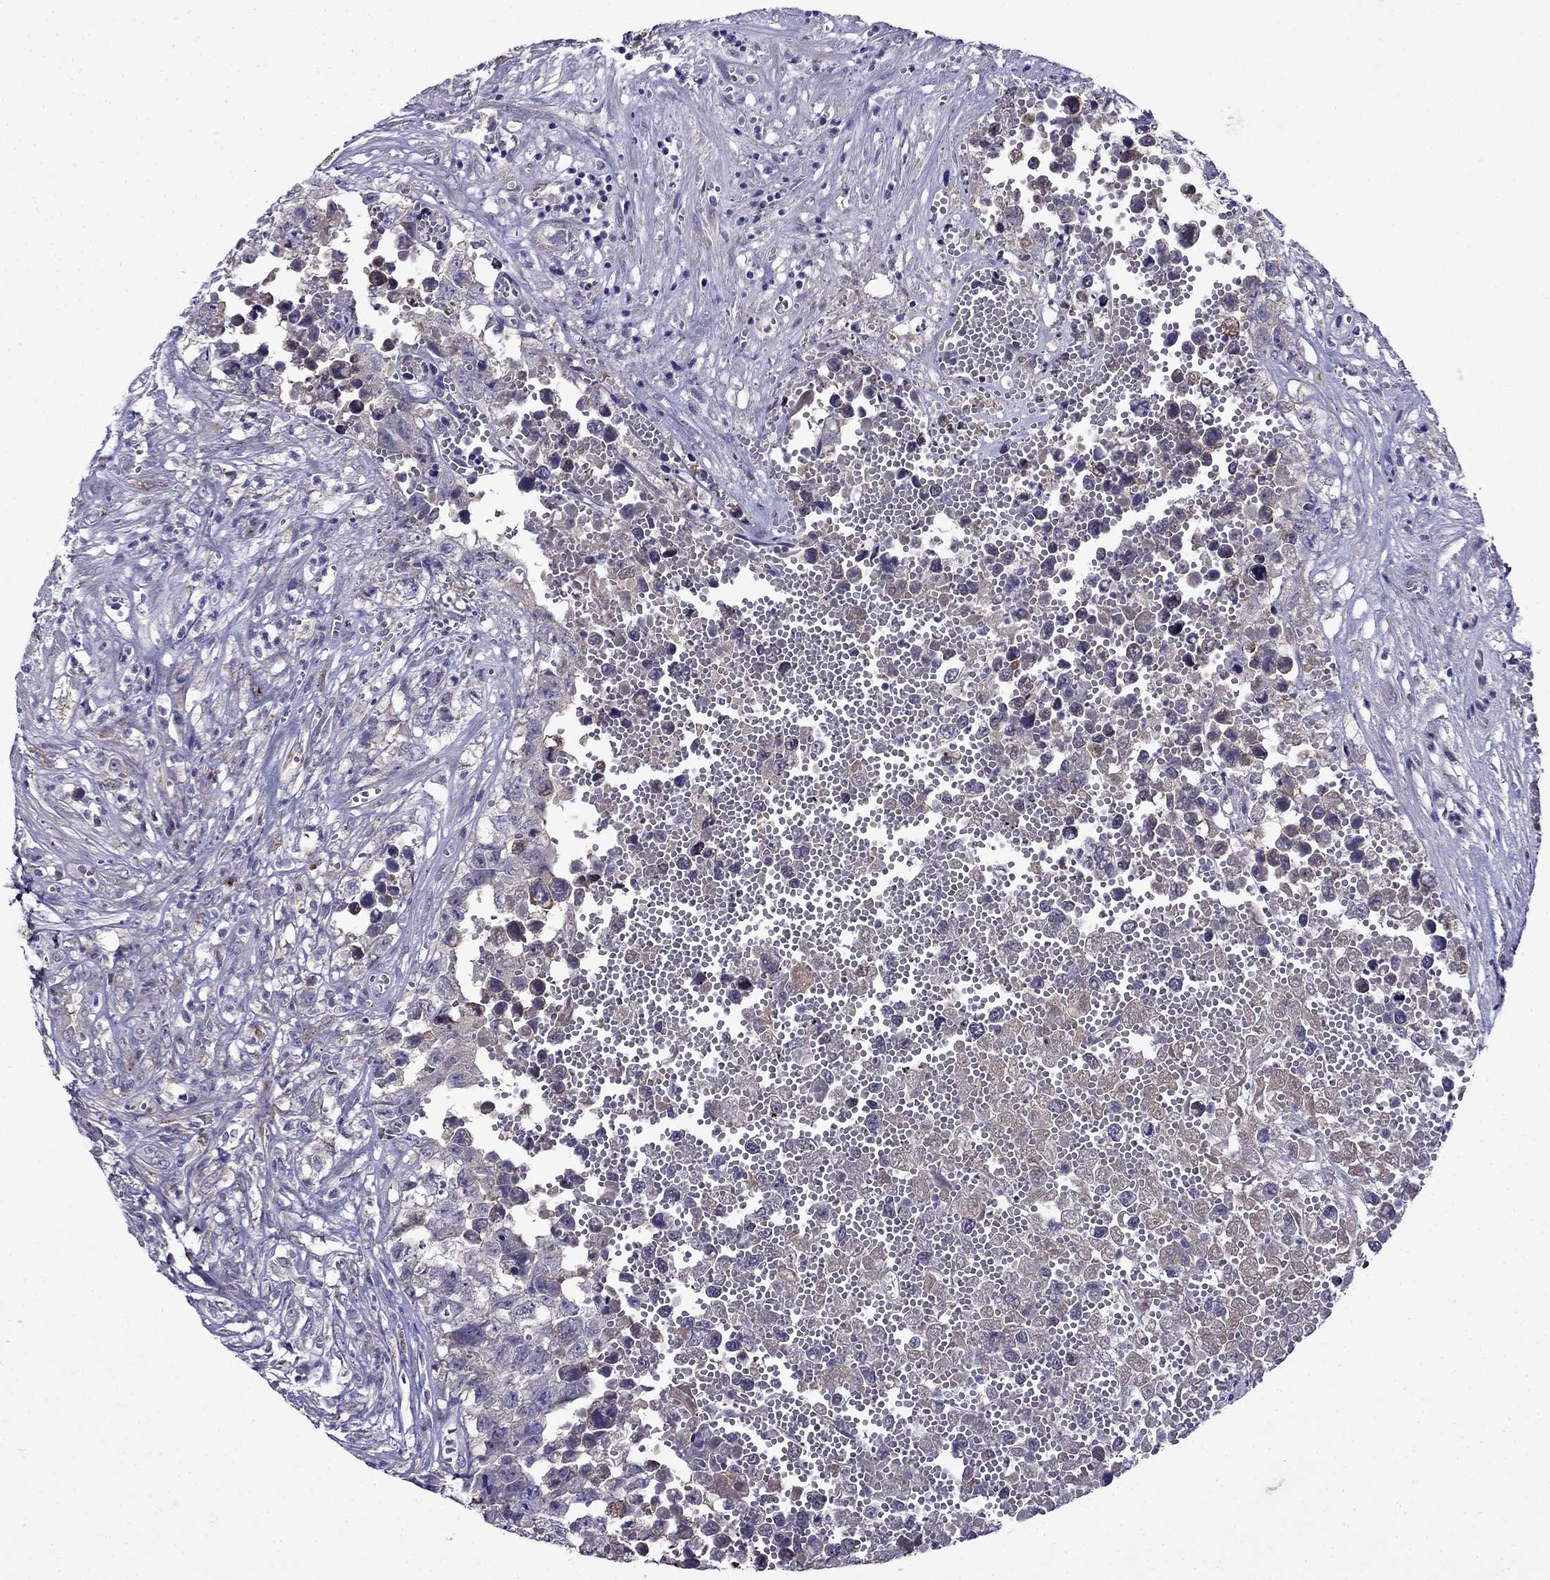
{"staining": {"intensity": "negative", "quantity": "none", "location": "none"}, "tissue": "testis cancer", "cell_type": "Tumor cells", "image_type": "cancer", "snomed": [{"axis": "morphology", "description": "Seminoma, NOS"}, {"axis": "morphology", "description": "Carcinoma, Embryonal, NOS"}, {"axis": "topography", "description": "Testis"}], "caption": "This is a photomicrograph of immunohistochemistry (IHC) staining of testis seminoma, which shows no positivity in tumor cells.", "gene": "PI16", "patient": {"sex": "male", "age": 22}}